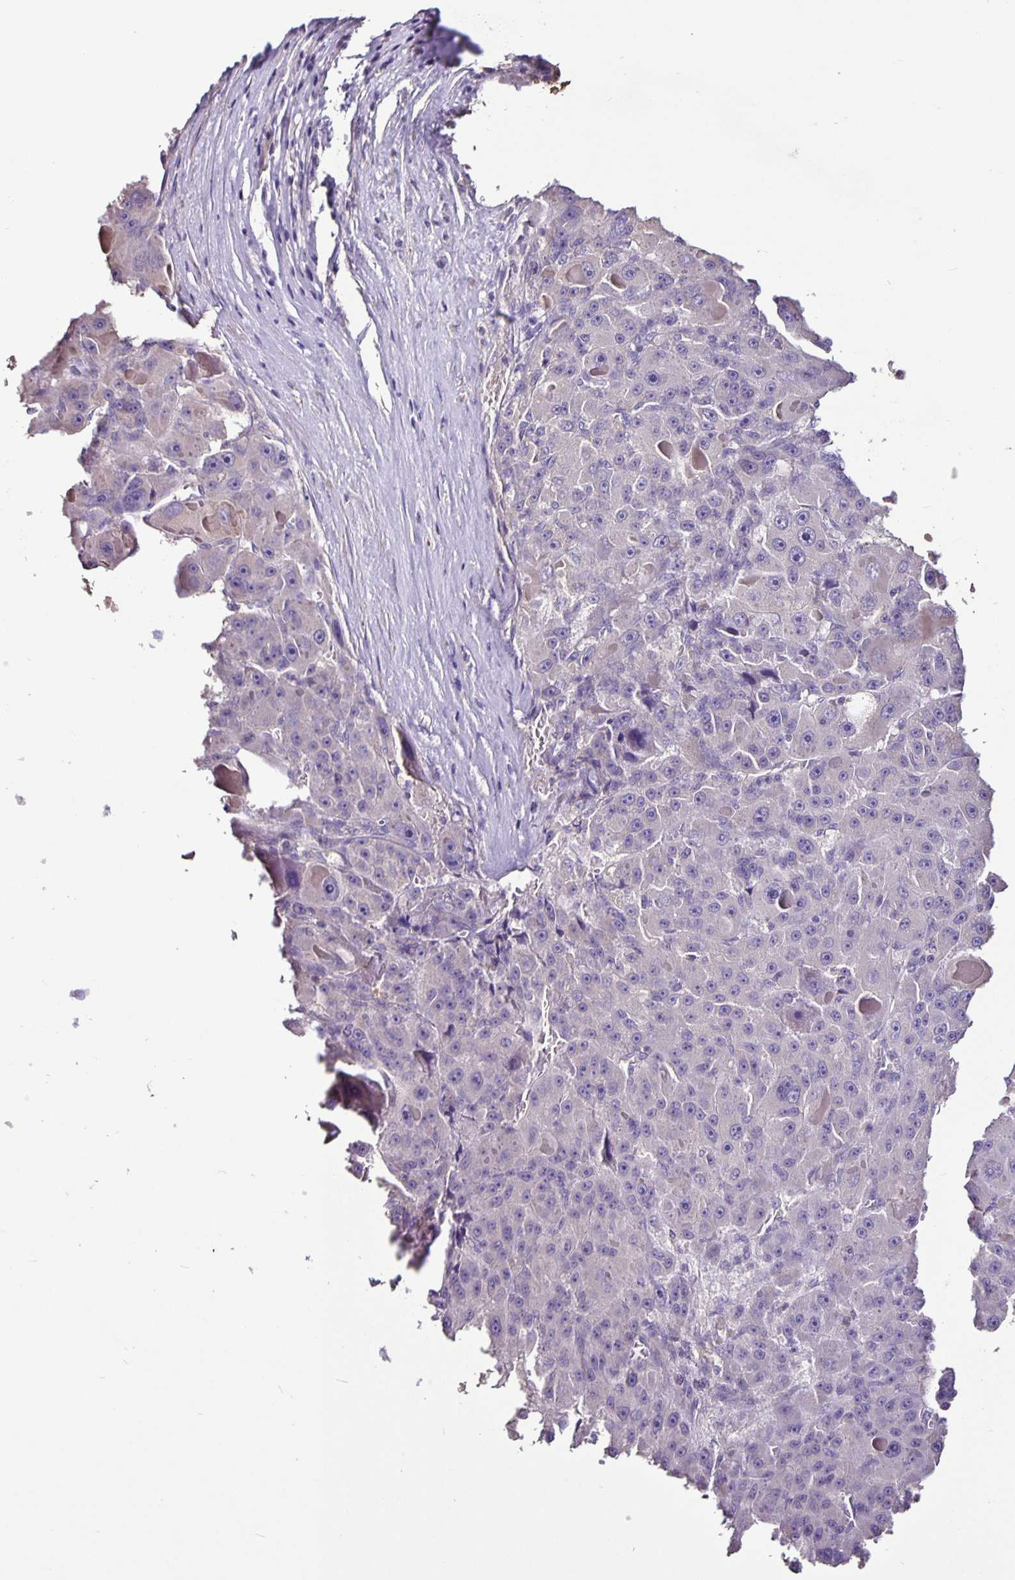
{"staining": {"intensity": "negative", "quantity": "none", "location": "none"}, "tissue": "liver cancer", "cell_type": "Tumor cells", "image_type": "cancer", "snomed": [{"axis": "morphology", "description": "Carcinoma, Hepatocellular, NOS"}, {"axis": "topography", "description": "Liver"}], "caption": "DAB (3,3'-diaminobenzidine) immunohistochemical staining of liver hepatocellular carcinoma demonstrates no significant positivity in tumor cells.", "gene": "FCER1A", "patient": {"sex": "male", "age": 76}}